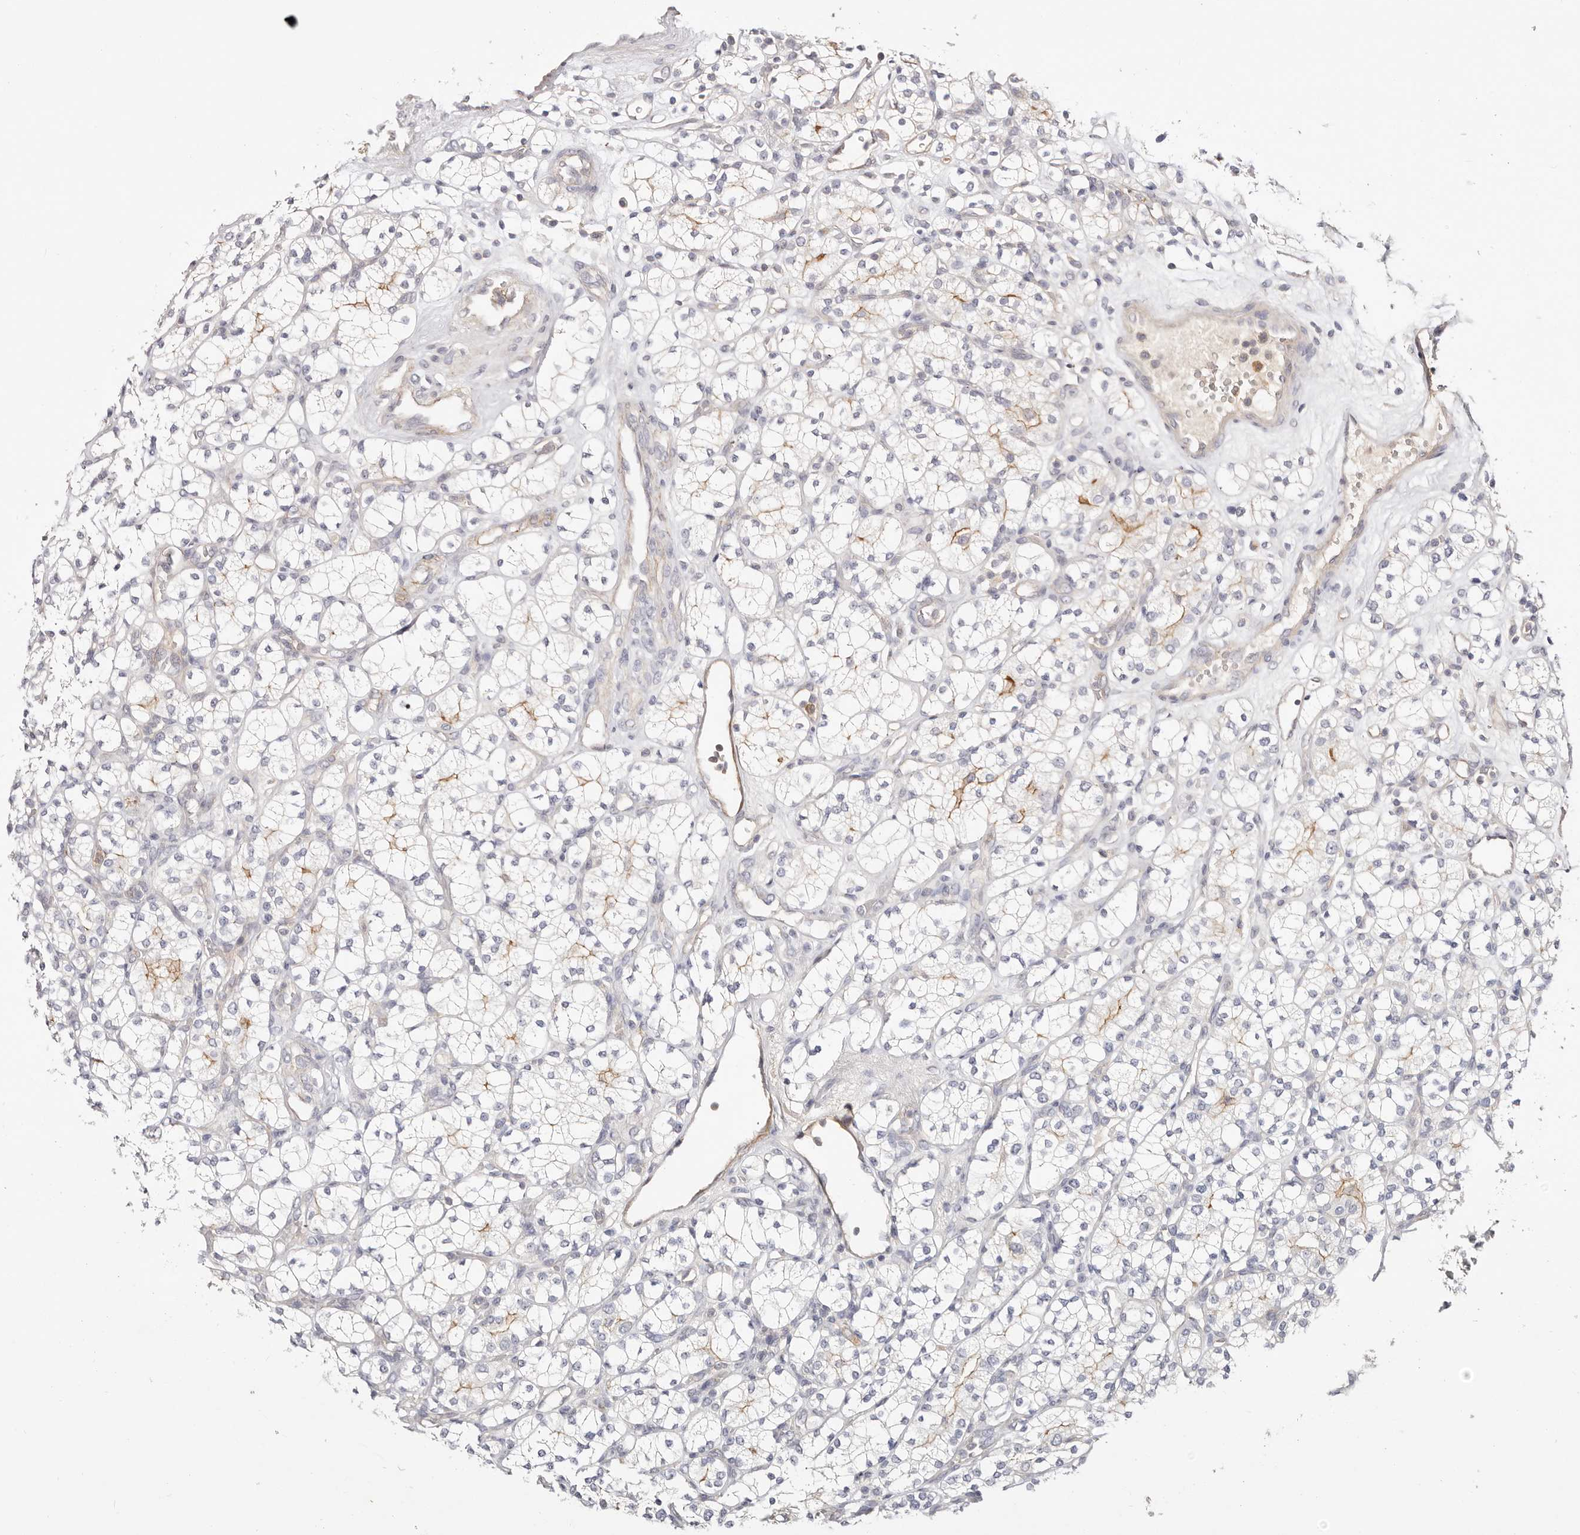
{"staining": {"intensity": "negative", "quantity": "none", "location": "none"}, "tissue": "renal cancer", "cell_type": "Tumor cells", "image_type": "cancer", "snomed": [{"axis": "morphology", "description": "Adenocarcinoma, NOS"}, {"axis": "topography", "description": "Kidney"}], "caption": "Immunohistochemical staining of renal cancer (adenocarcinoma) exhibits no significant positivity in tumor cells.", "gene": "SLC35B2", "patient": {"sex": "male", "age": 77}}